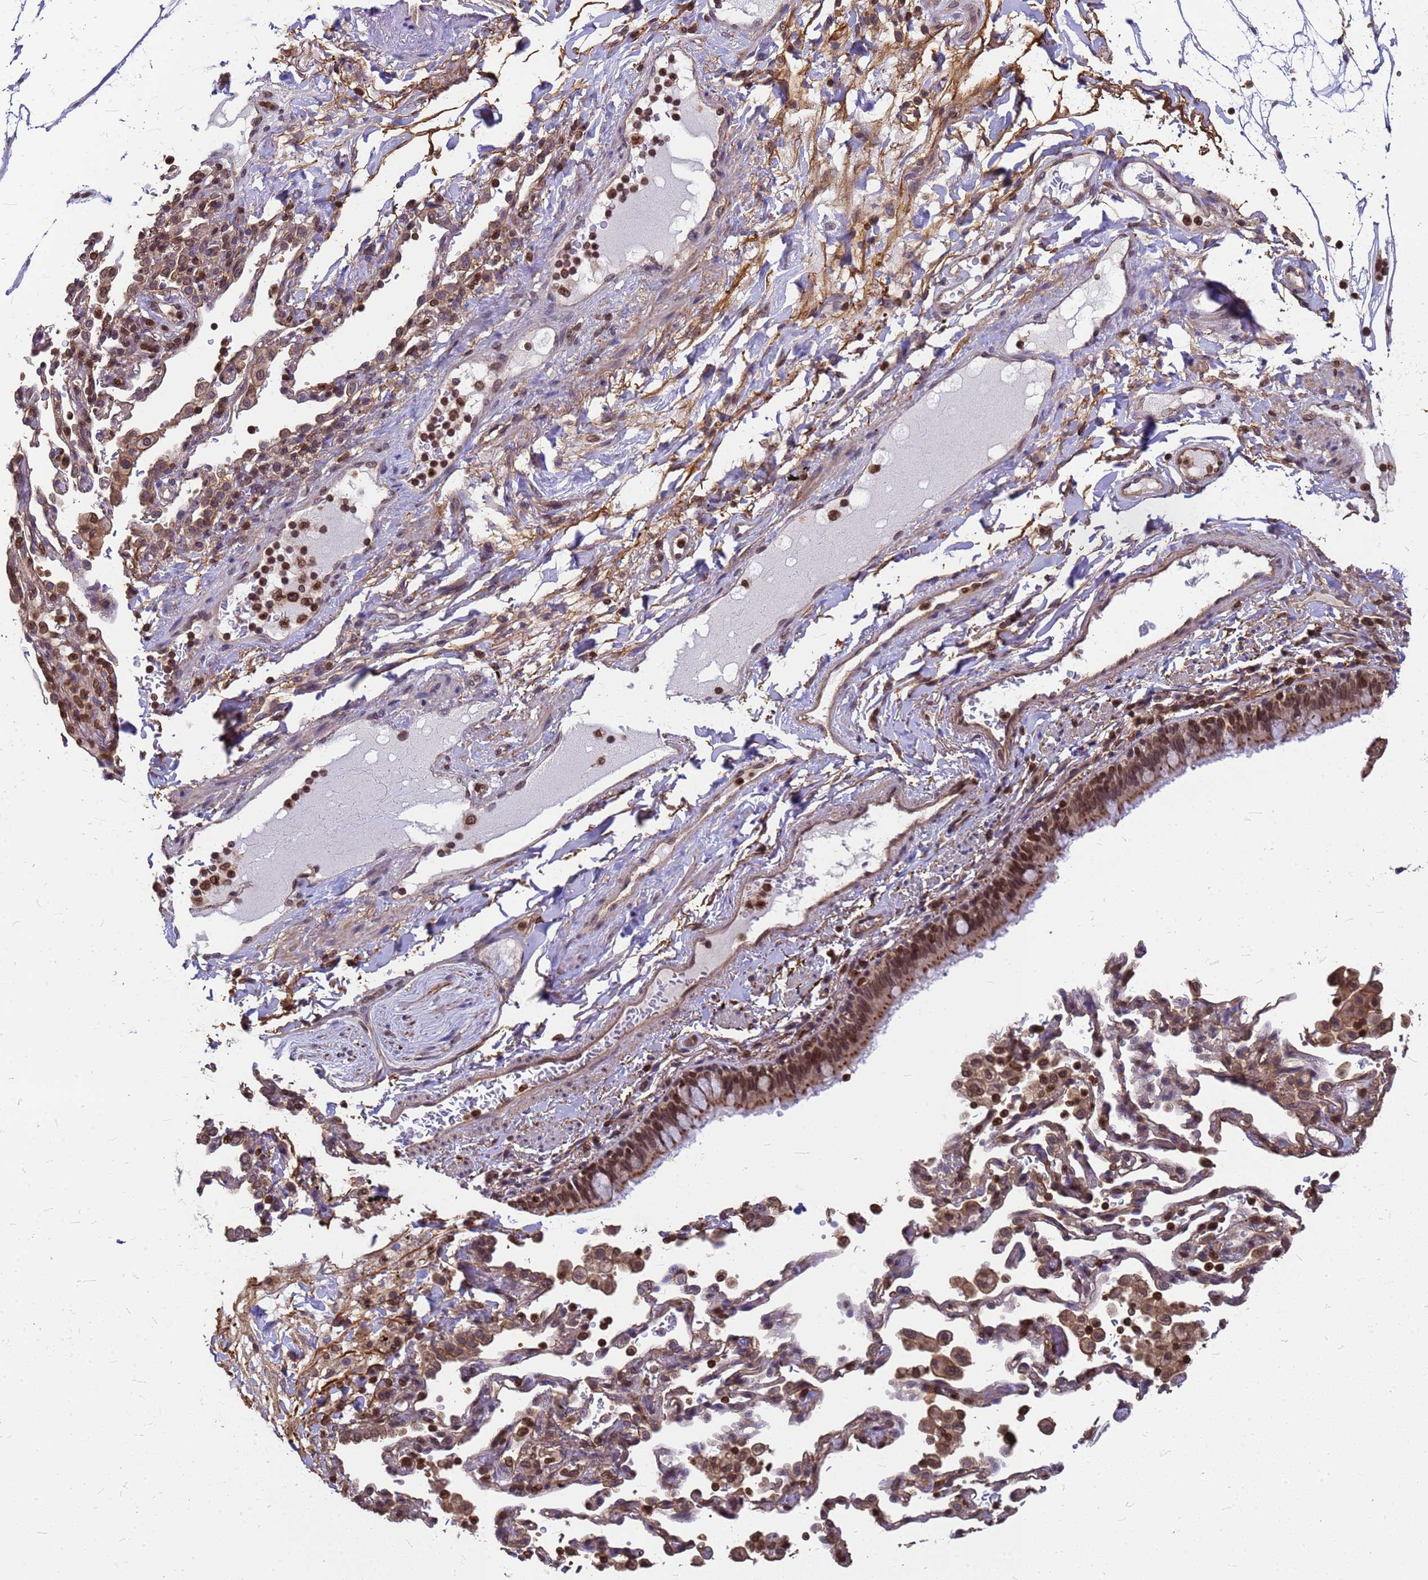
{"staining": {"intensity": "strong", "quantity": ">75%", "location": "cytoplasmic/membranous,nuclear"}, "tissue": "nasopharynx", "cell_type": "Respiratory epithelial cells", "image_type": "normal", "snomed": [{"axis": "morphology", "description": "Normal tissue, NOS"}, {"axis": "topography", "description": "Nasopharynx"}], "caption": "This photomicrograph shows immunohistochemistry staining of unremarkable nasopharynx, with high strong cytoplasmic/membranous,nuclear positivity in approximately >75% of respiratory epithelial cells.", "gene": "C1orf35", "patient": {"sex": "male", "age": 64}}